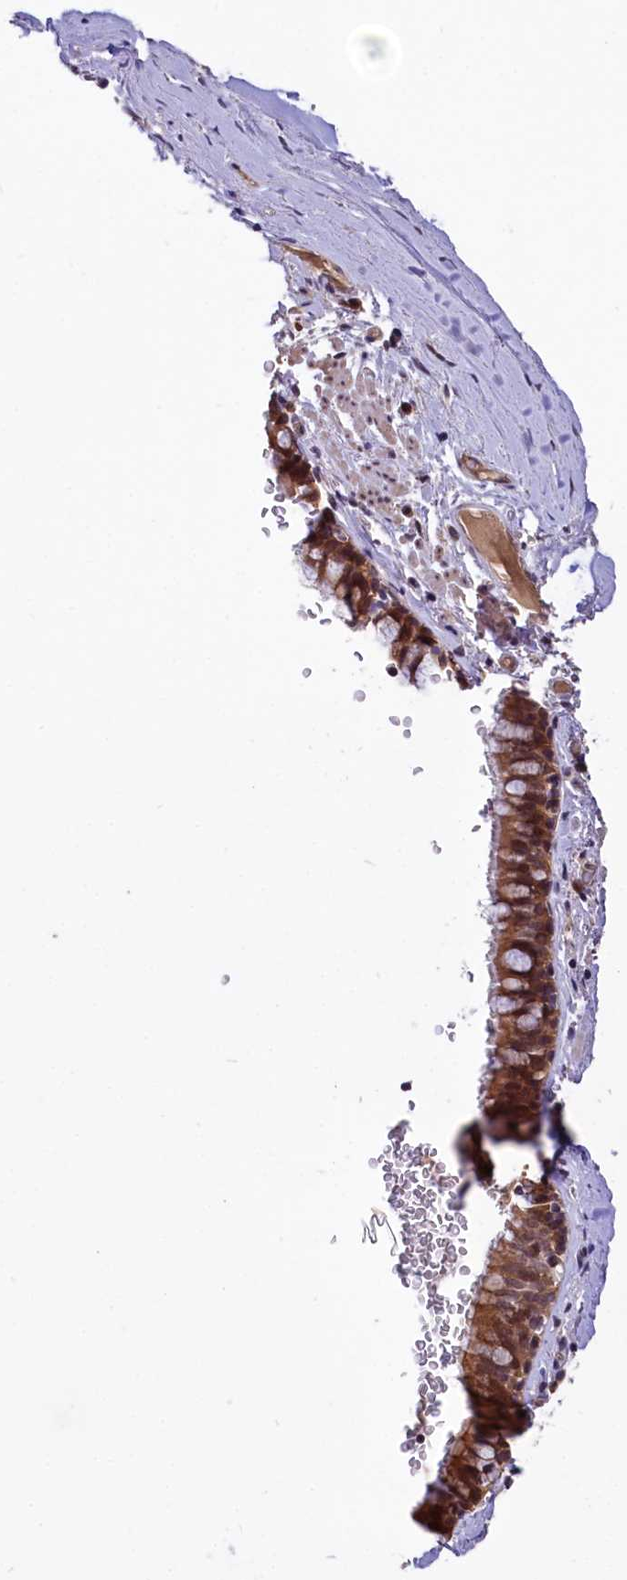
{"staining": {"intensity": "moderate", "quantity": ">75%", "location": "cytoplasmic/membranous"}, "tissue": "bronchus", "cell_type": "Respiratory epithelial cells", "image_type": "normal", "snomed": [{"axis": "morphology", "description": "Normal tissue, NOS"}, {"axis": "topography", "description": "Cartilage tissue"}, {"axis": "topography", "description": "Bronchus"}], "caption": "An image of human bronchus stained for a protein shows moderate cytoplasmic/membranous brown staining in respiratory epithelial cells.", "gene": "UBE3A", "patient": {"sex": "female", "age": 36}}